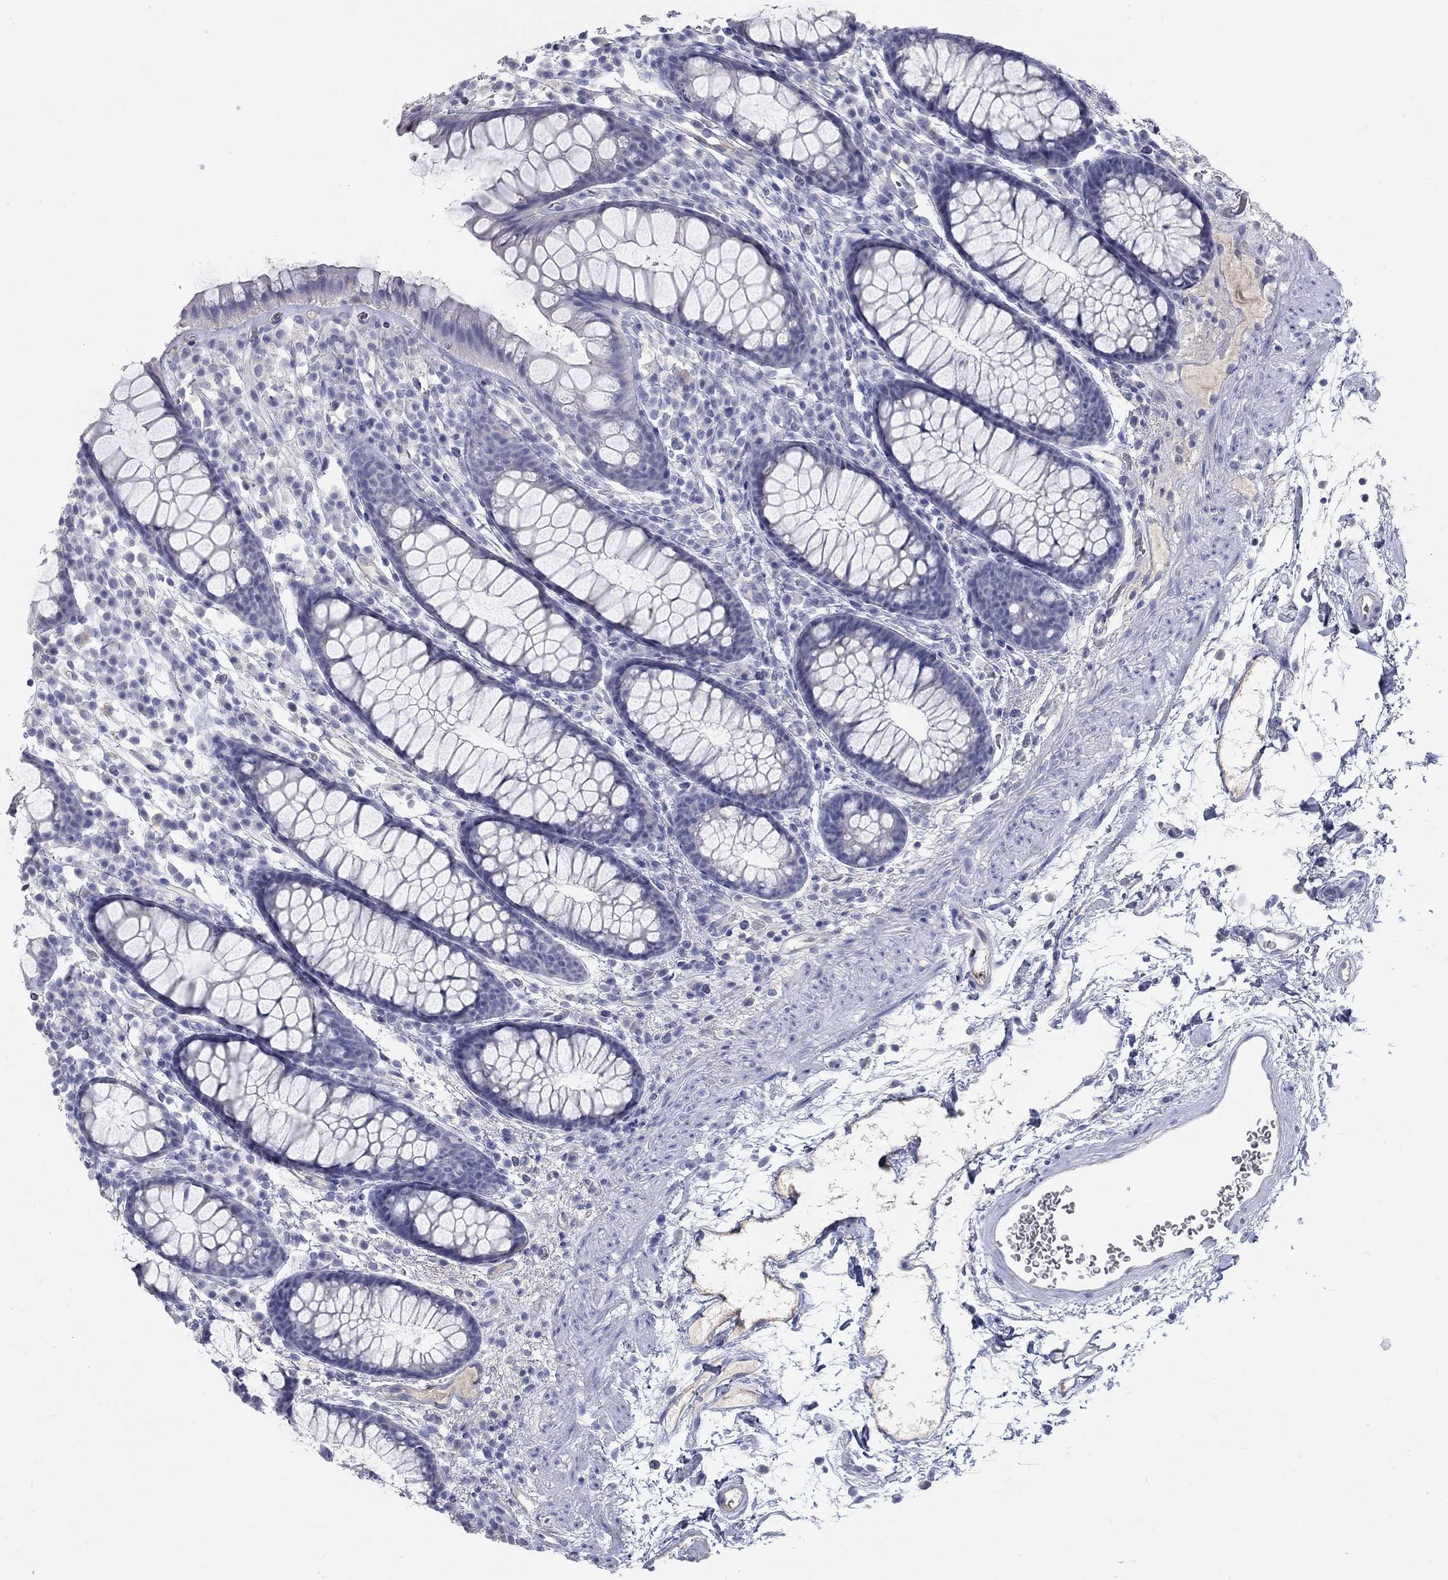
{"staining": {"intensity": "negative", "quantity": "none", "location": "none"}, "tissue": "colon", "cell_type": "Endothelial cells", "image_type": "normal", "snomed": [{"axis": "morphology", "description": "Normal tissue, NOS"}, {"axis": "topography", "description": "Colon"}], "caption": "Immunohistochemistry of normal colon shows no positivity in endothelial cells.", "gene": "PTH1R", "patient": {"sex": "male", "age": 76}}